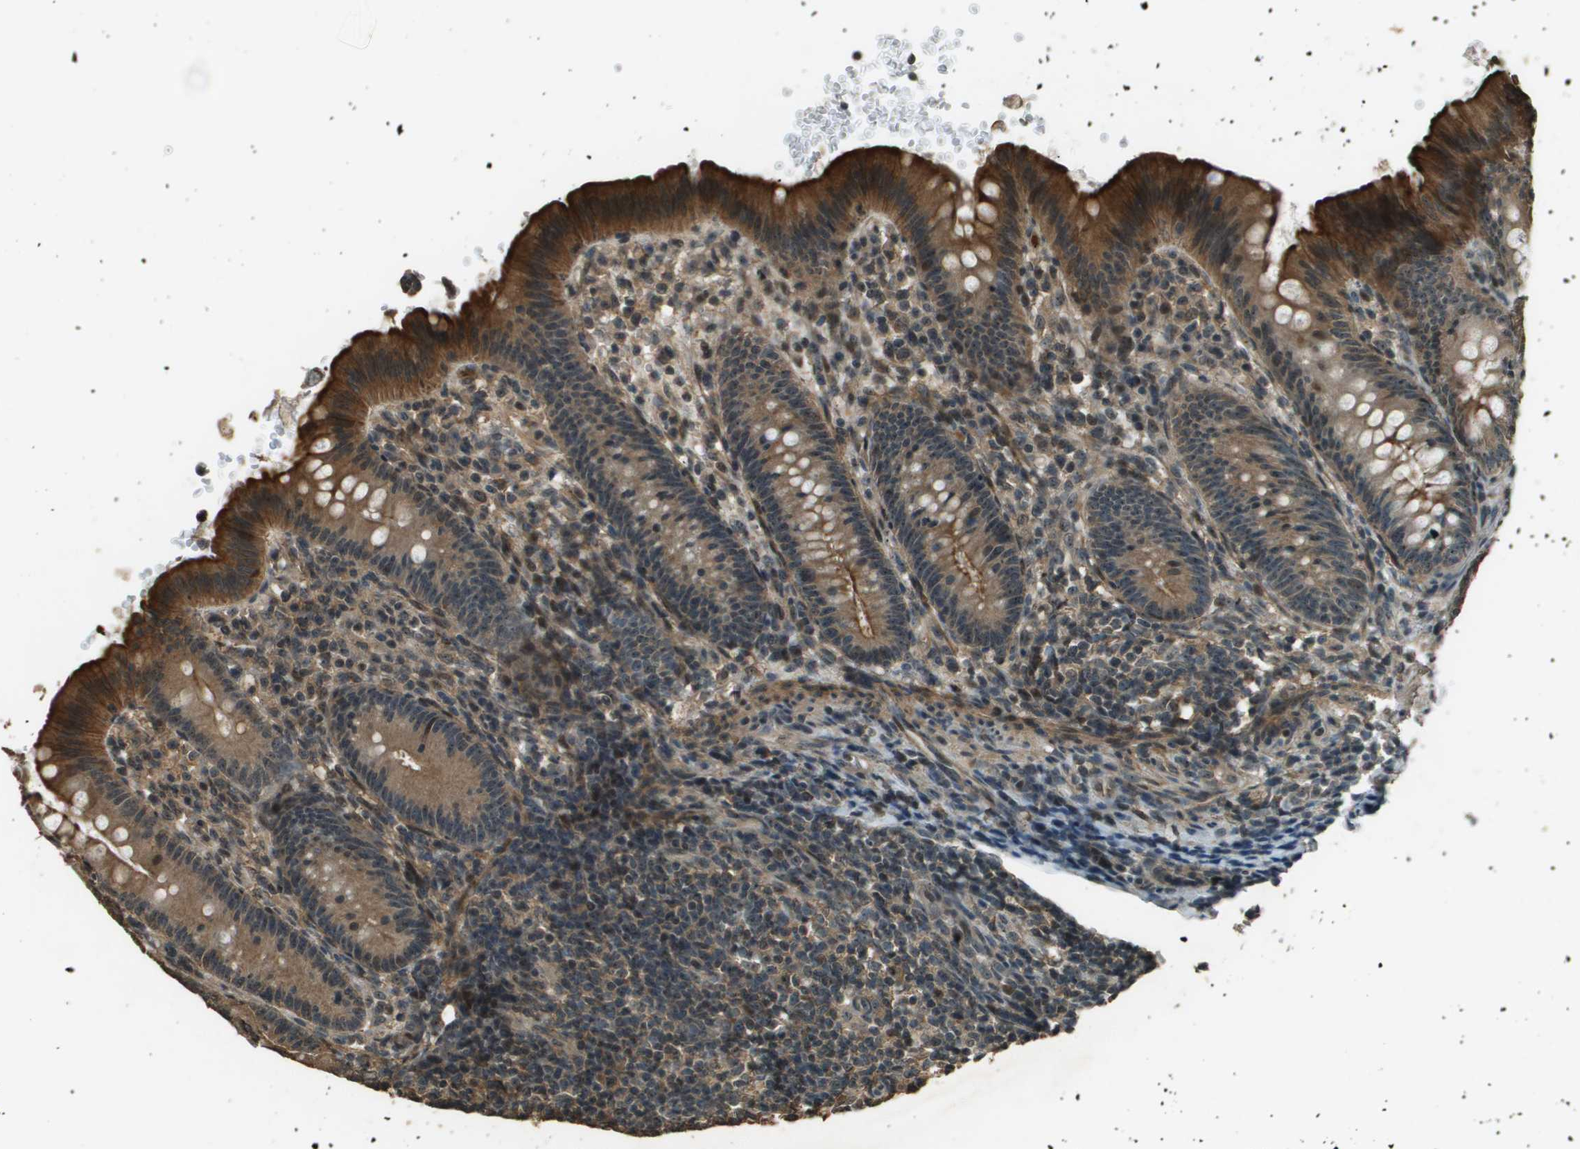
{"staining": {"intensity": "strong", "quantity": ">75%", "location": "cytoplasmic/membranous"}, "tissue": "appendix", "cell_type": "Glandular cells", "image_type": "normal", "snomed": [{"axis": "morphology", "description": "Normal tissue, NOS"}, {"axis": "topography", "description": "Appendix"}], "caption": "Glandular cells exhibit high levels of strong cytoplasmic/membranous positivity in about >75% of cells in normal appendix.", "gene": "SDC3", "patient": {"sex": "male", "age": 1}}